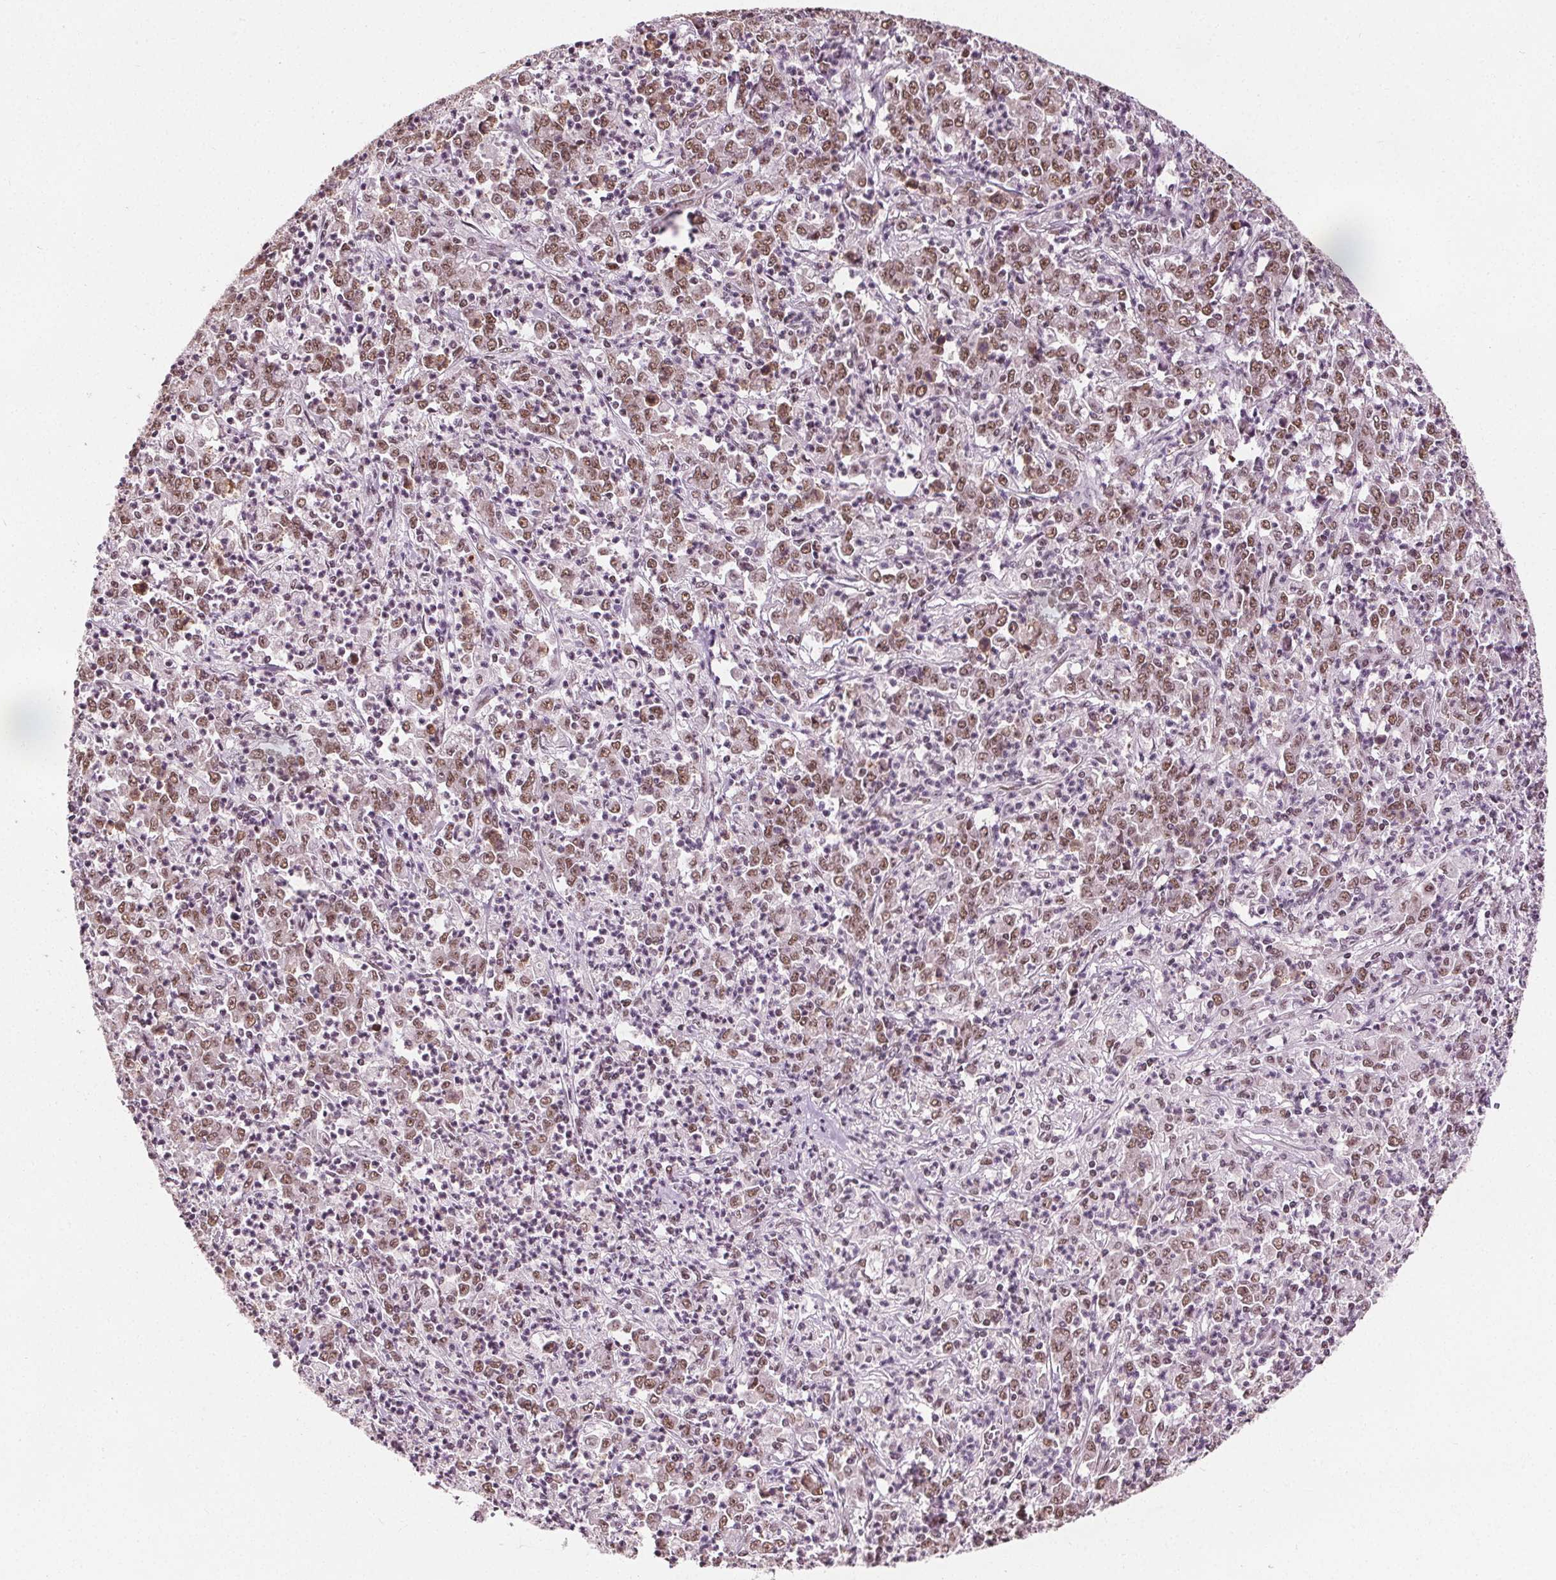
{"staining": {"intensity": "moderate", "quantity": ">75%", "location": "nuclear"}, "tissue": "stomach cancer", "cell_type": "Tumor cells", "image_type": "cancer", "snomed": [{"axis": "morphology", "description": "Adenocarcinoma, NOS"}, {"axis": "topography", "description": "Stomach, lower"}], "caption": "Protein expression analysis of stomach adenocarcinoma exhibits moderate nuclear staining in approximately >75% of tumor cells. The staining is performed using DAB brown chromogen to label protein expression. The nuclei are counter-stained blue using hematoxylin.", "gene": "IWS1", "patient": {"sex": "female", "age": 71}}